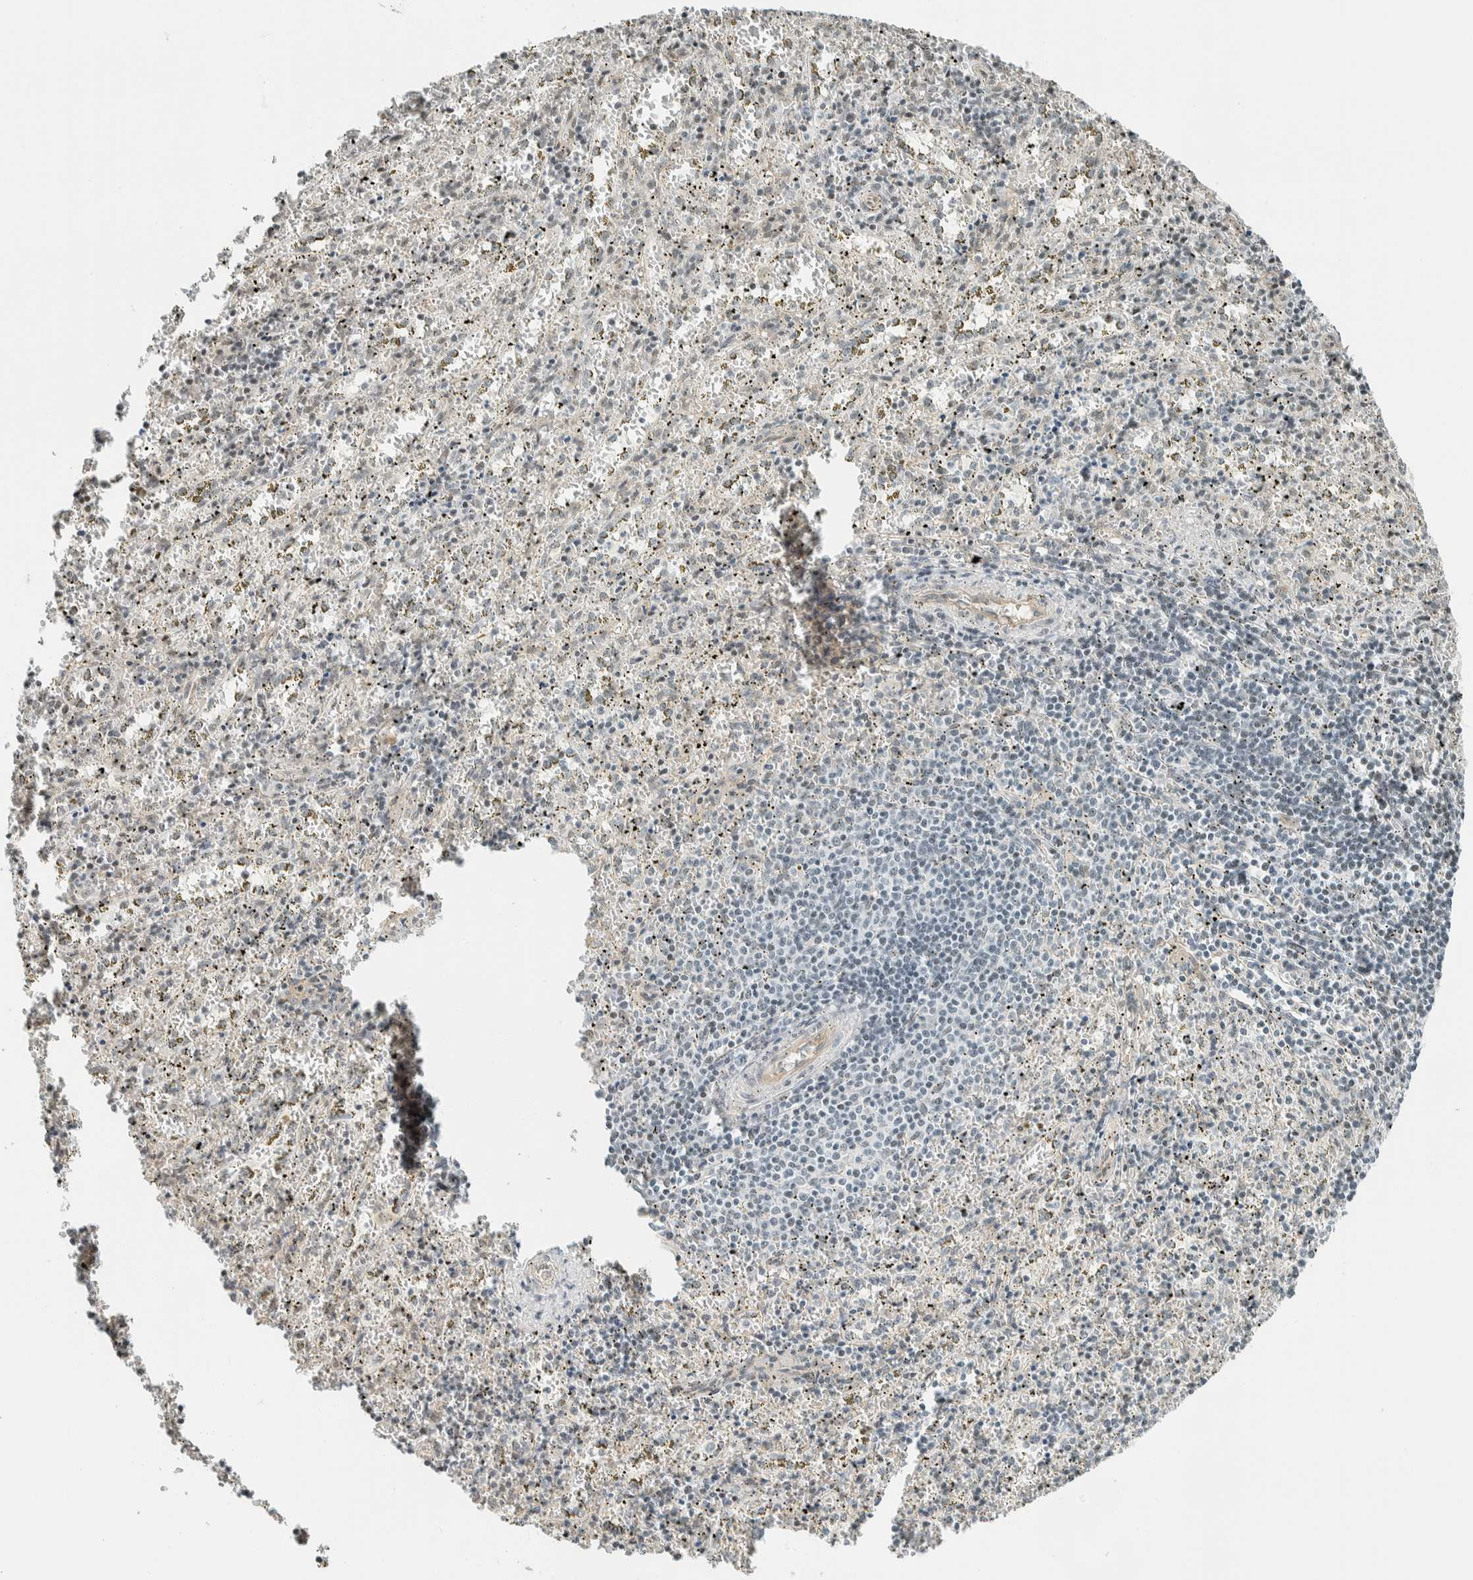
{"staining": {"intensity": "negative", "quantity": "none", "location": "none"}, "tissue": "spleen", "cell_type": "Cells in red pulp", "image_type": "normal", "snomed": [{"axis": "morphology", "description": "Normal tissue, NOS"}, {"axis": "topography", "description": "Spleen"}], "caption": "IHC image of normal human spleen stained for a protein (brown), which reveals no positivity in cells in red pulp. Brightfield microscopy of immunohistochemistry (IHC) stained with DAB (brown) and hematoxylin (blue), captured at high magnification.", "gene": "NIBAN2", "patient": {"sex": "male", "age": 11}}